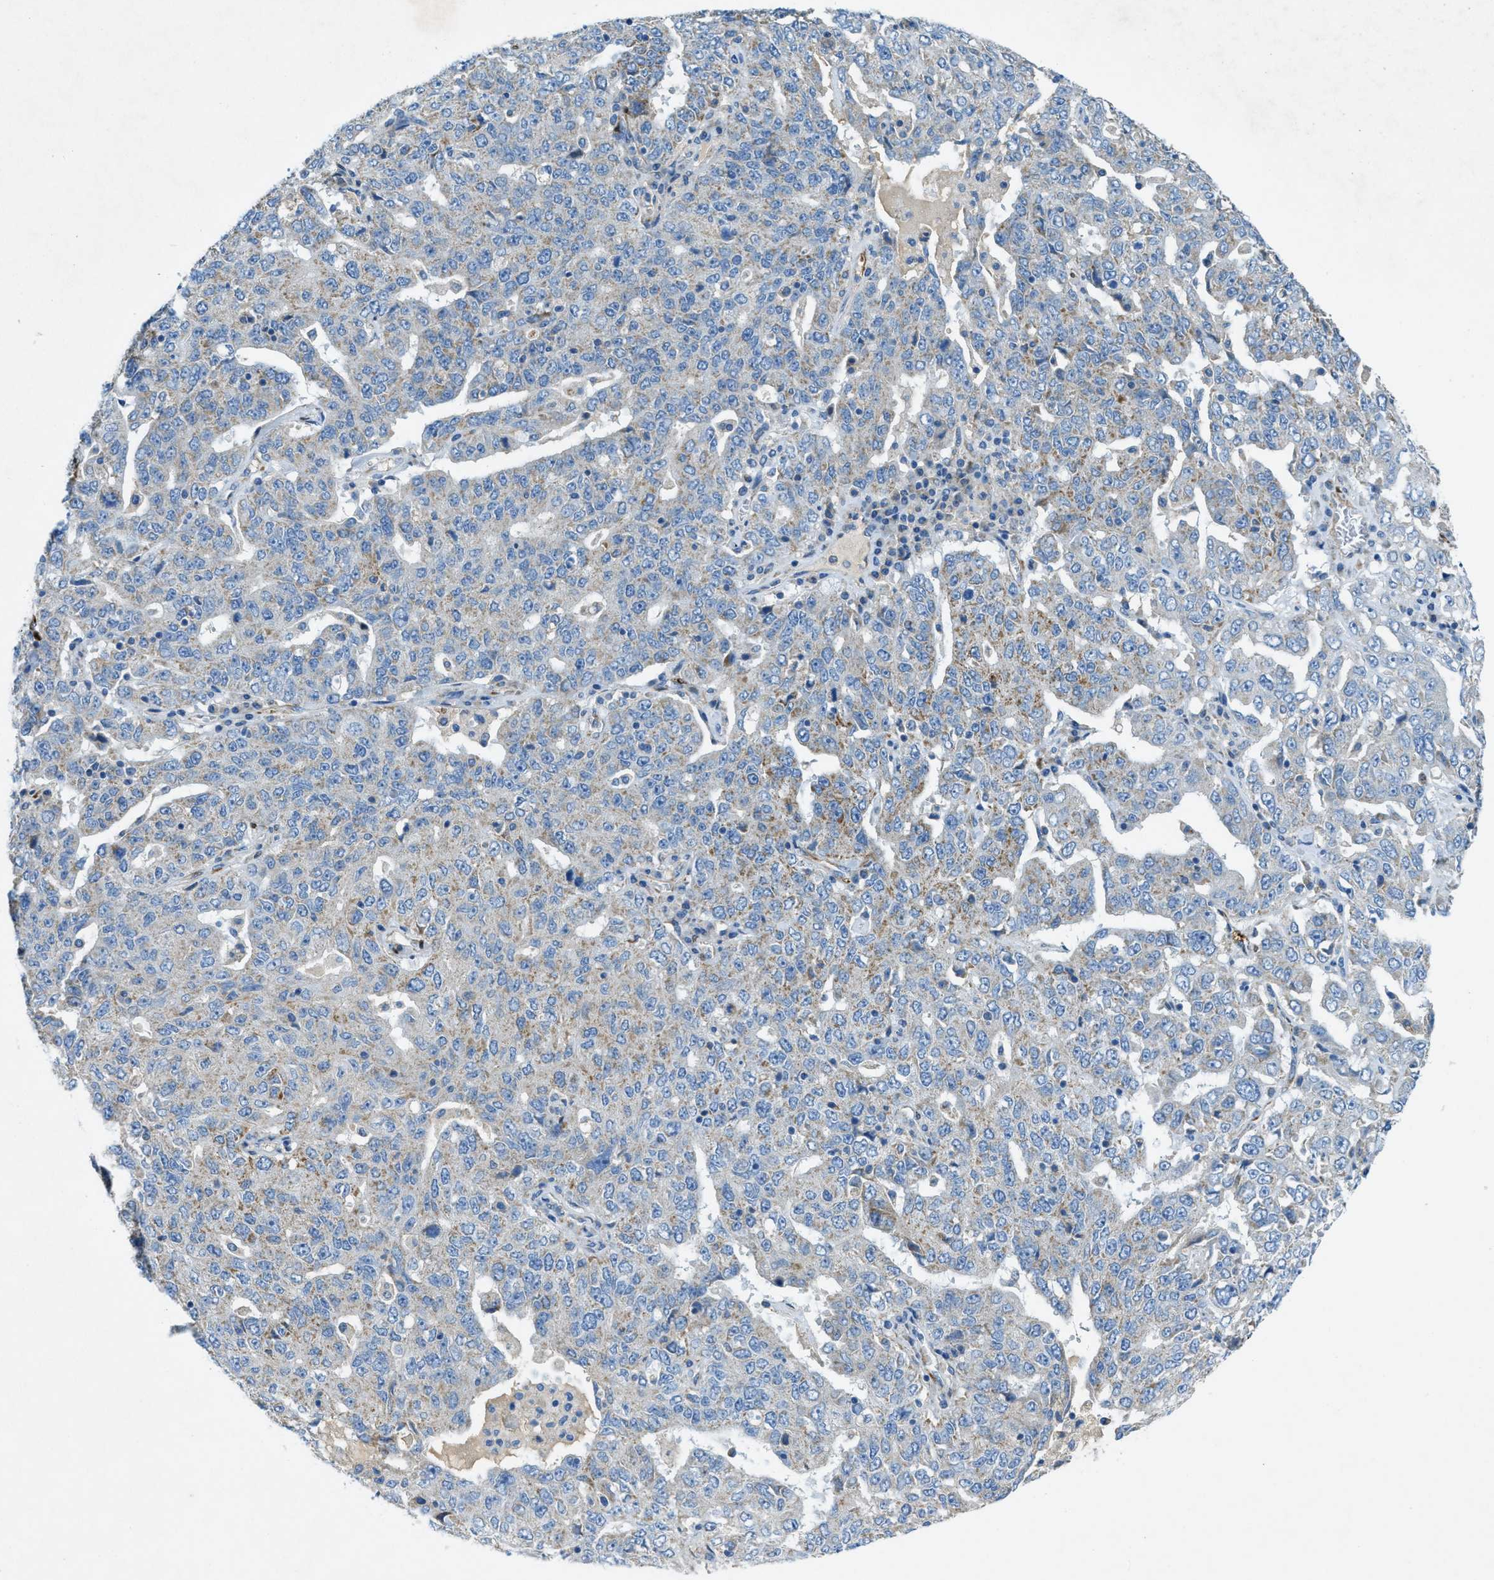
{"staining": {"intensity": "weak", "quantity": "<25%", "location": "cytoplasmic/membranous"}, "tissue": "ovarian cancer", "cell_type": "Tumor cells", "image_type": "cancer", "snomed": [{"axis": "morphology", "description": "Carcinoma, endometroid"}, {"axis": "topography", "description": "Ovary"}], "caption": "This micrograph is of endometroid carcinoma (ovarian) stained with IHC to label a protein in brown with the nuclei are counter-stained blue. There is no staining in tumor cells.", "gene": "CYGB", "patient": {"sex": "female", "age": 62}}